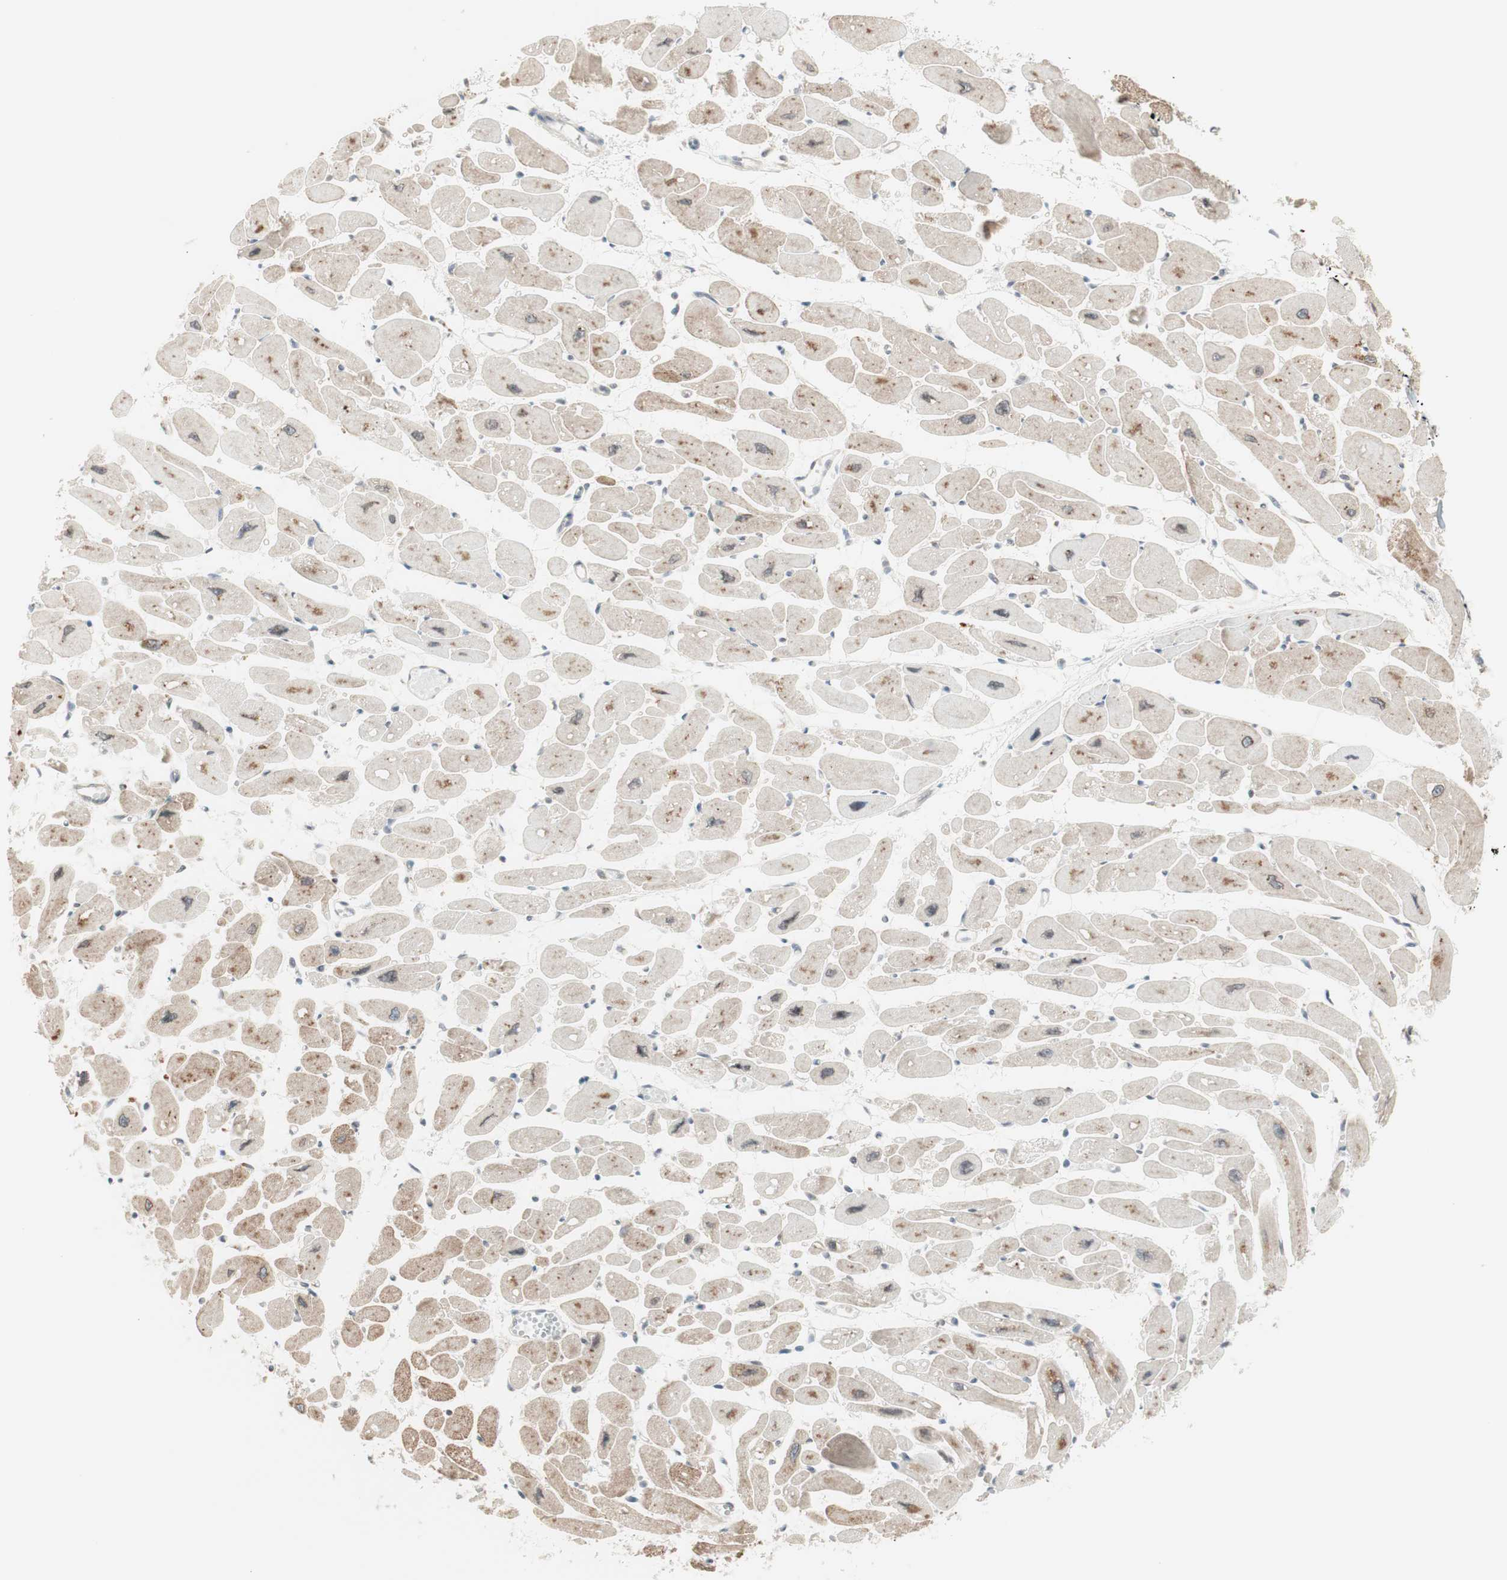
{"staining": {"intensity": "moderate", "quantity": "<25%", "location": "cytoplasmic/membranous"}, "tissue": "heart muscle", "cell_type": "Cardiomyocytes", "image_type": "normal", "snomed": [{"axis": "morphology", "description": "Normal tissue, NOS"}, {"axis": "topography", "description": "Heart"}], "caption": "Brown immunohistochemical staining in unremarkable heart muscle displays moderate cytoplasmic/membranous staining in approximately <25% of cardiomyocytes. The staining is performed using DAB brown chromogen to label protein expression. The nuclei are counter-stained blue using hematoxylin.", "gene": "UBE2I", "patient": {"sex": "female", "age": 54}}